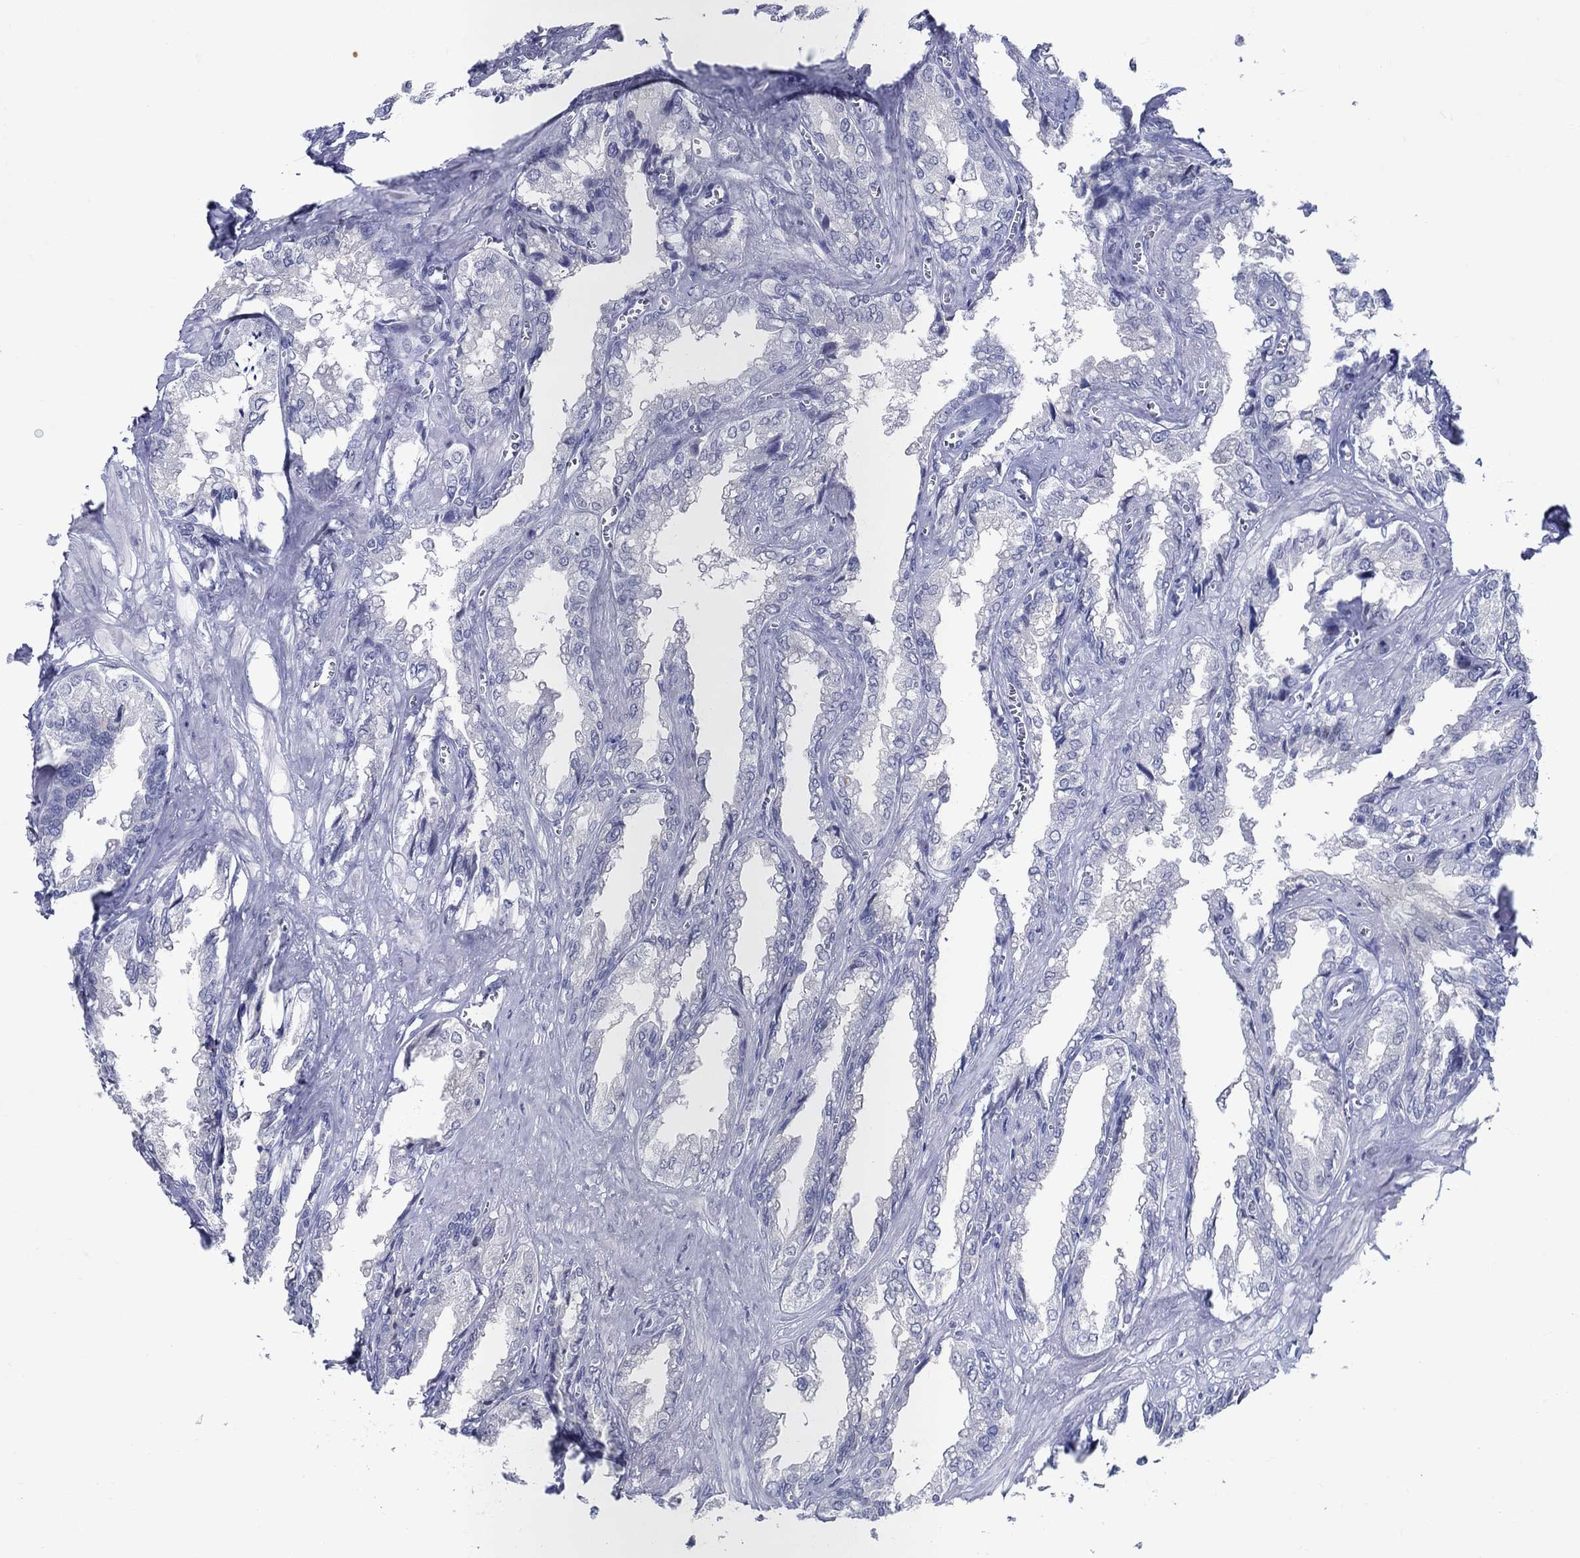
{"staining": {"intensity": "negative", "quantity": "none", "location": "none"}, "tissue": "seminal vesicle", "cell_type": "Glandular cells", "image_type": "normal", "snomed": [{"axis": "morphology", "description": "Normal tissue, NOS"}, {"axis": "topography", "description": "Seminal veicle"}], "caption": "This is an immunohistochemistry micrograph of normal seminal vesicle. There is no staining in glandular cells.", "gene": "BSPRY", "patient": {"sex": "male", "age": 67}}